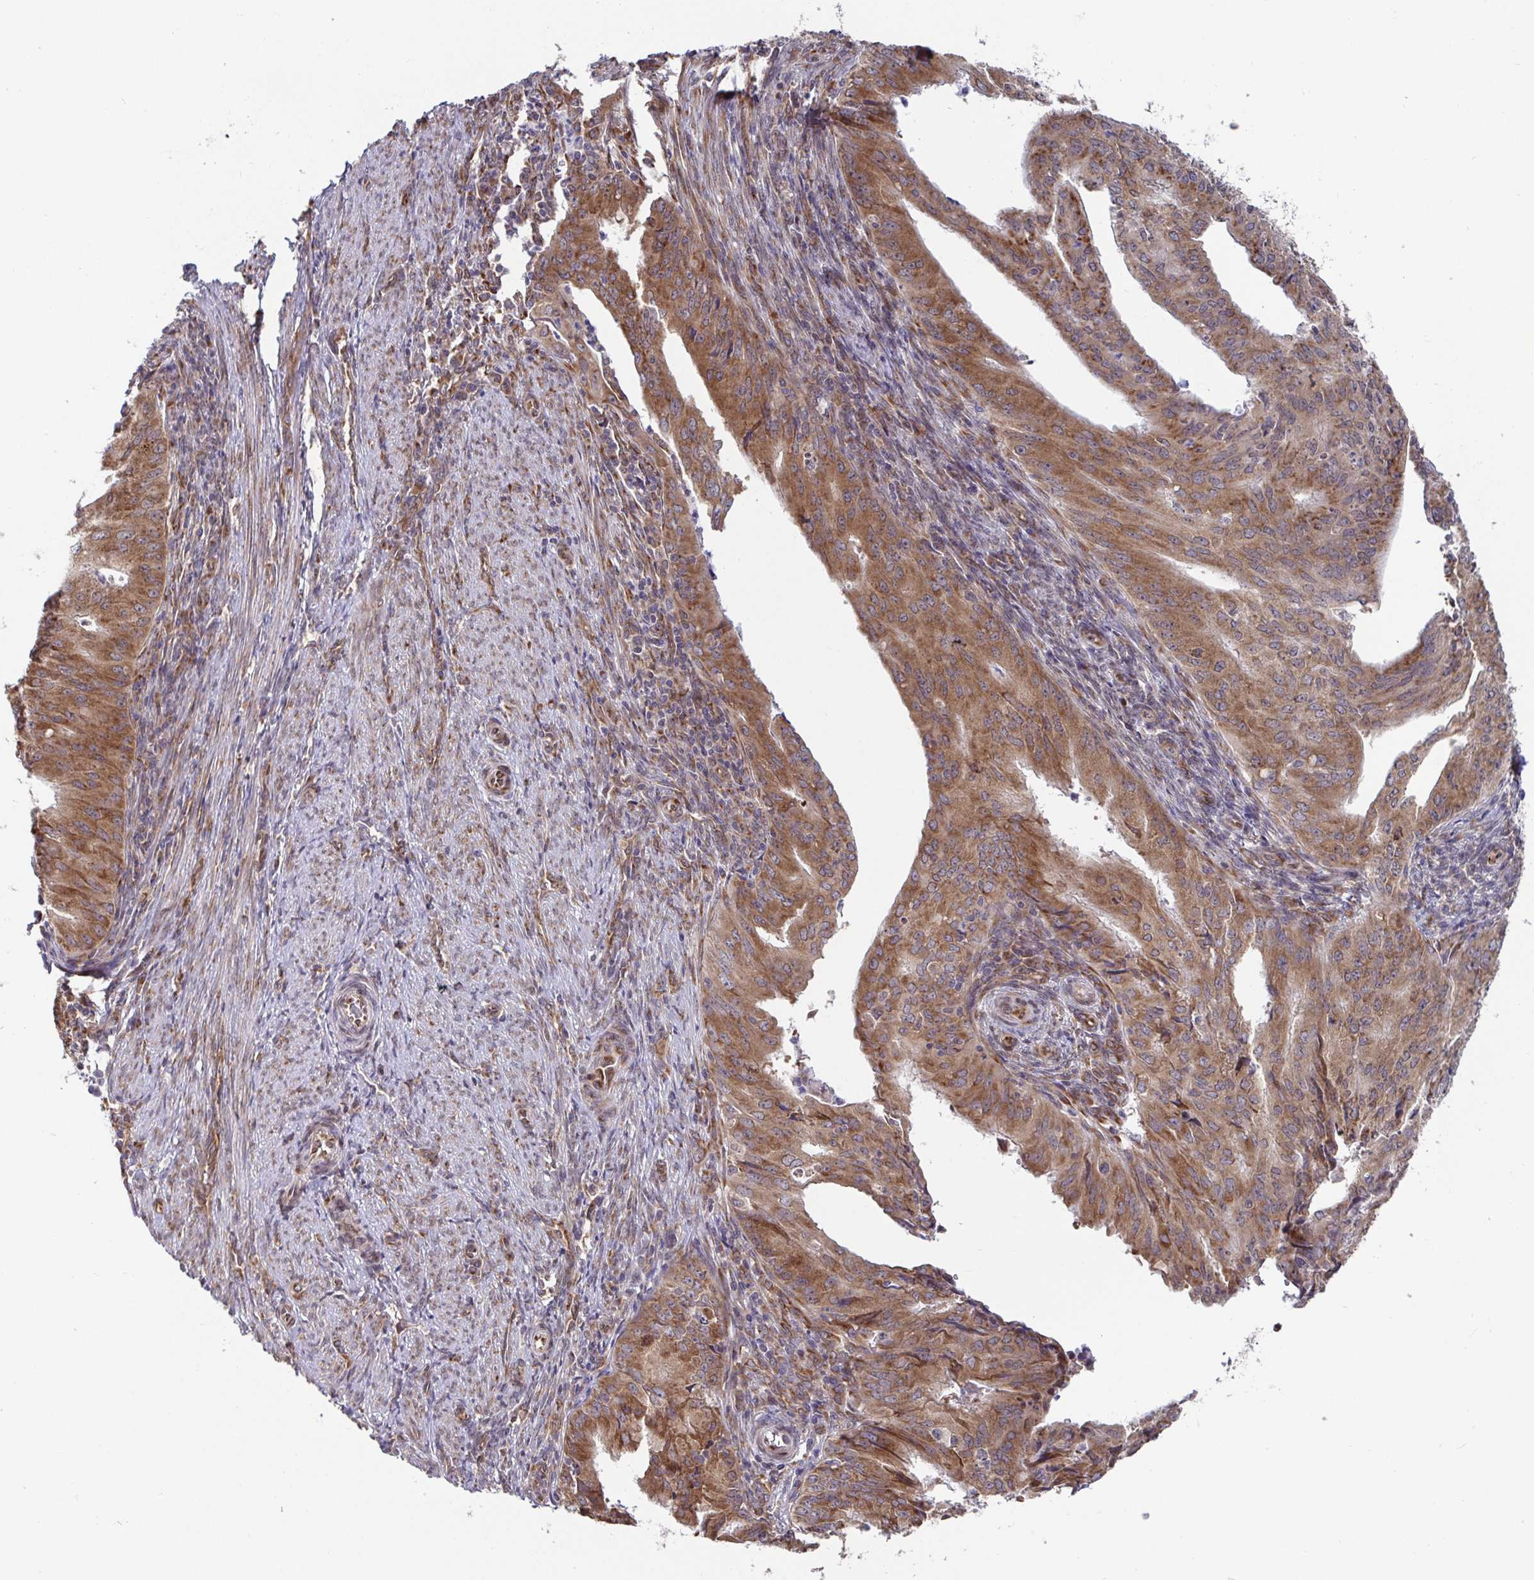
{"staining": {"intensity": "moderate", "quantity": ">75%", "location": "cytoplasmic/membranous"}, "tissue": "endometrial cancer", "cell_type": "Tumor cells", "image_type": "cancer", "snomed": [{"axis": "morphology", "description": "Adenocarcinoma, NOS"}, {"axis": "topography", "description": "Endometrium"}], "caption": "Endometrial cancer stained for a protein (brown) exhibits moderate cytoplasmic/membranous positive staining in about >75% of tumor cells.", "gene": "ATP5MJ", "patient": {"sex": "female", "age": 50}}